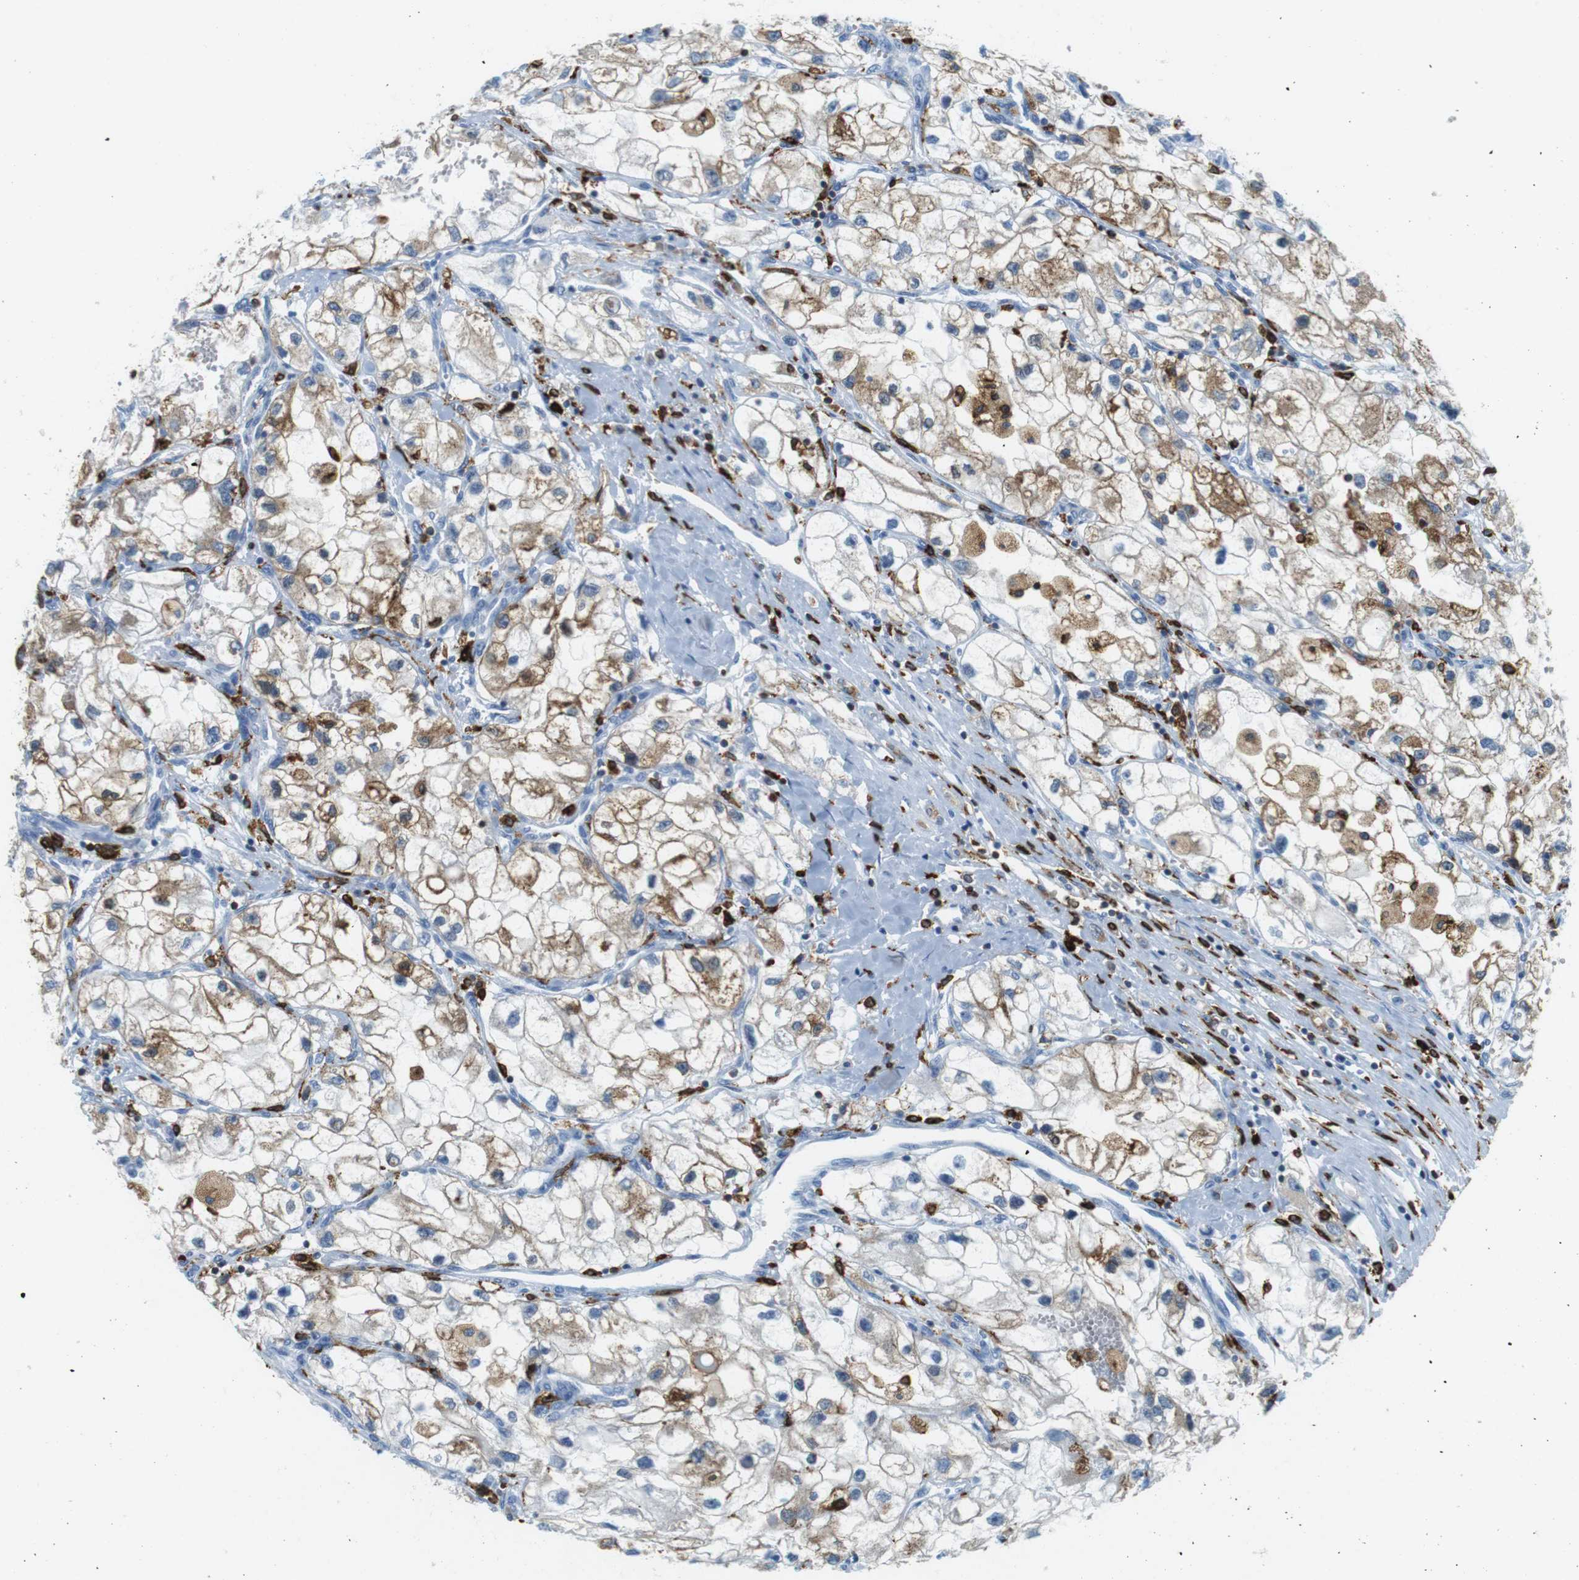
{"staining": {"intensity": "moderate", "quantity": "25%-75%", "location": "cytoplasmic/membranous"}, "tissue": "renal cancer", "cell_type": "Tumor cells", "image_type": "cancer", "snomed": [{"axis": "morphology", "description": "Adenocarcinoma, NOS"}, {"axis": "topography", "description": "Kidney"}], "caption": "Adenocarcinoma (renal) stained with a protein marker reveals moderate staining in tumor cells.", "gene": "CIITA", "patient": {"sex": "female", "age": 70}}